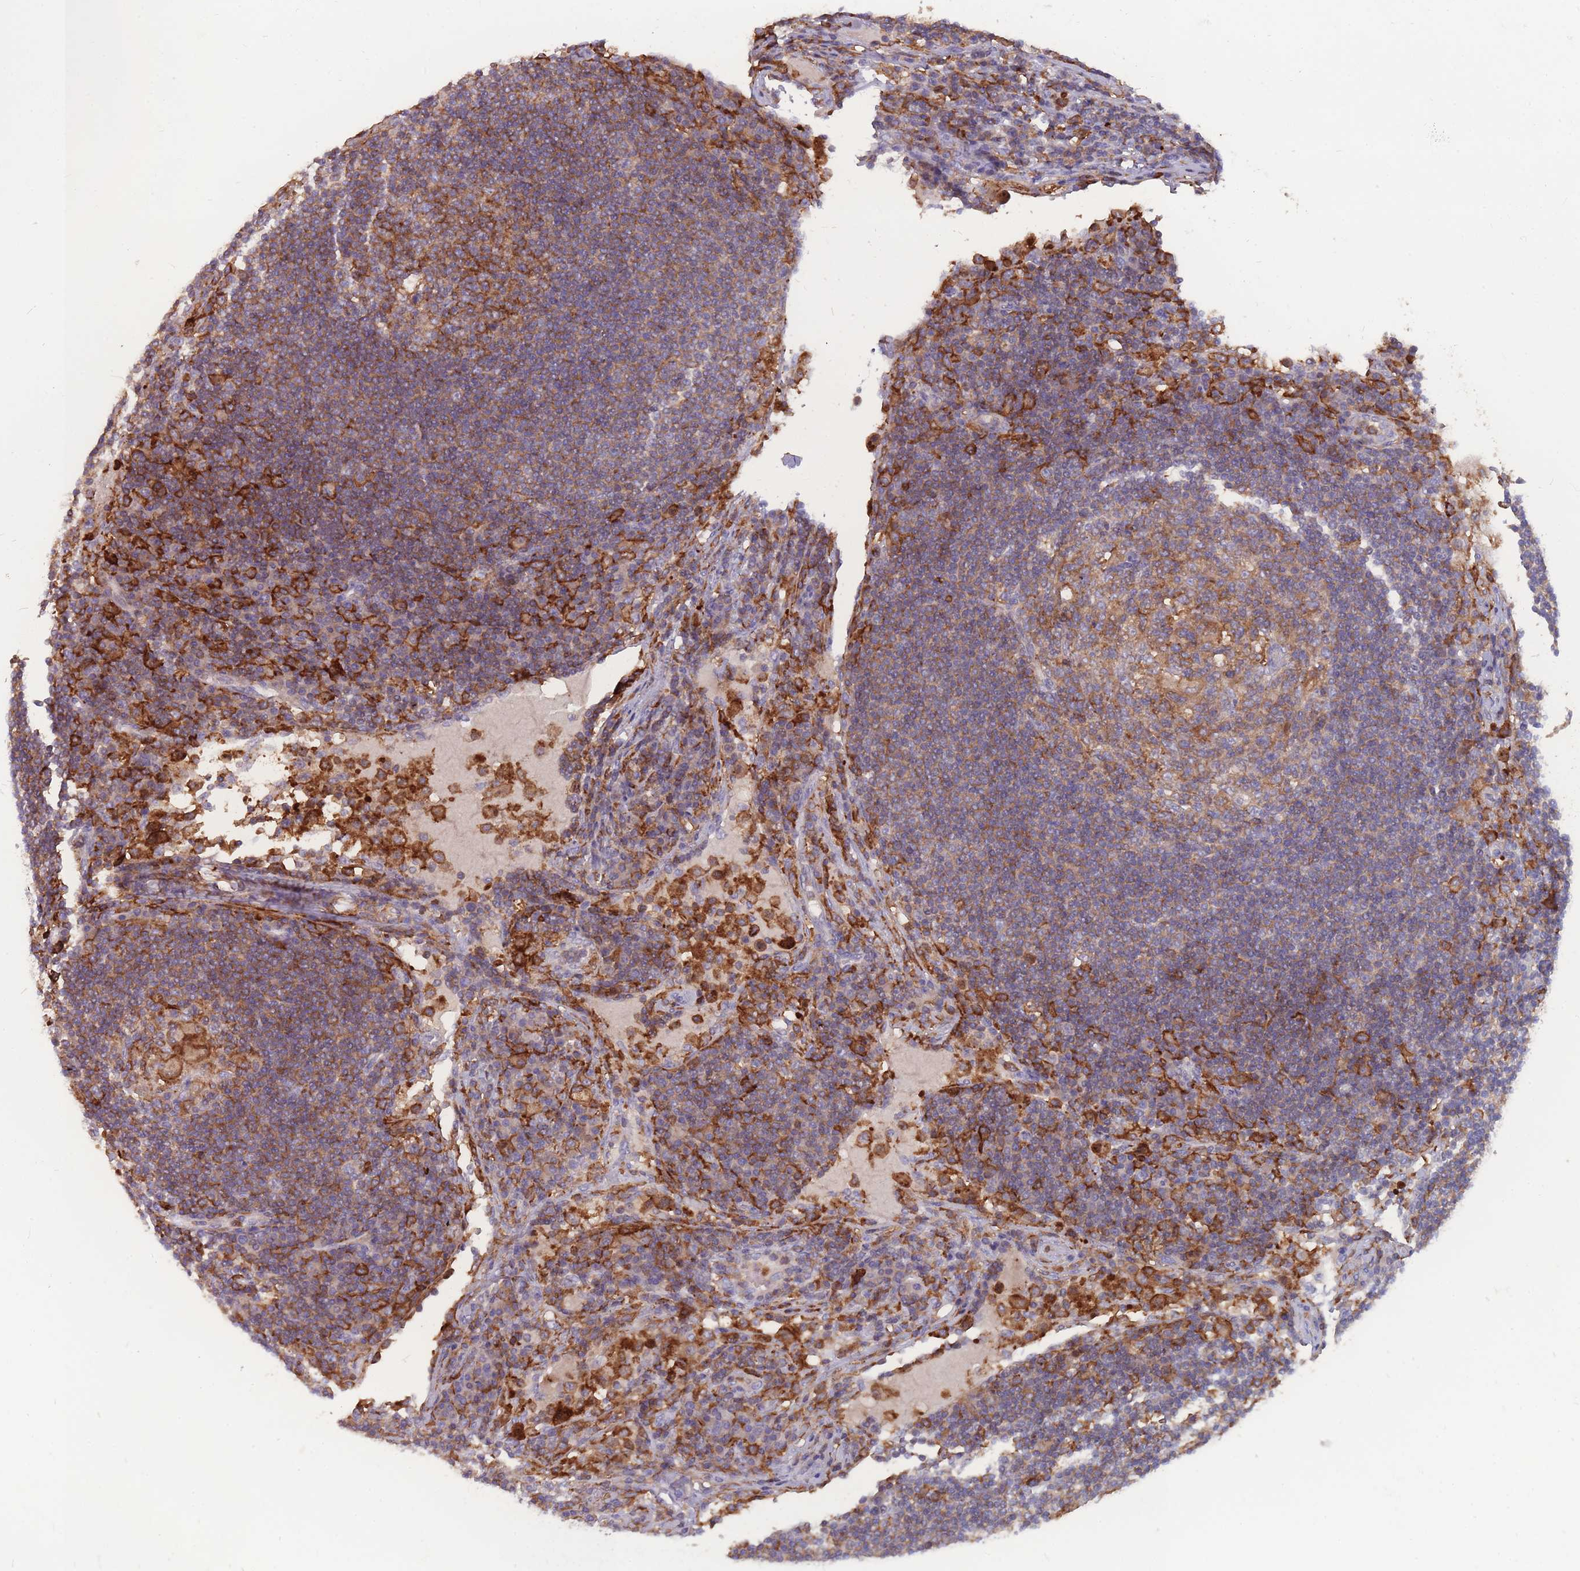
{"staining": {"intensity": "moderate", "quantity": "25%-75%", "location": "cytoplasmic/membranous"}, "tissue": "lymph node", "cell_type": "Germinal center cells", "image_type": "normal", "snomed": [{"axis": "morphology", "description": "Normal tissue, NOS"}, {"axis": "topography", "description": "Lymph node"}], "caption": "Immunohistochemical staining of unremarkable lymph node shows moderate cytoplasmic/membranous protein expression in approximately 25%-75% of germinal center cells. (DAB (3,3'-diaminobenzidine) = brown stain, brightfield microscopy at high magnification).", "gene": "CD33", "patient": {"sex": "female", "age": 53}}